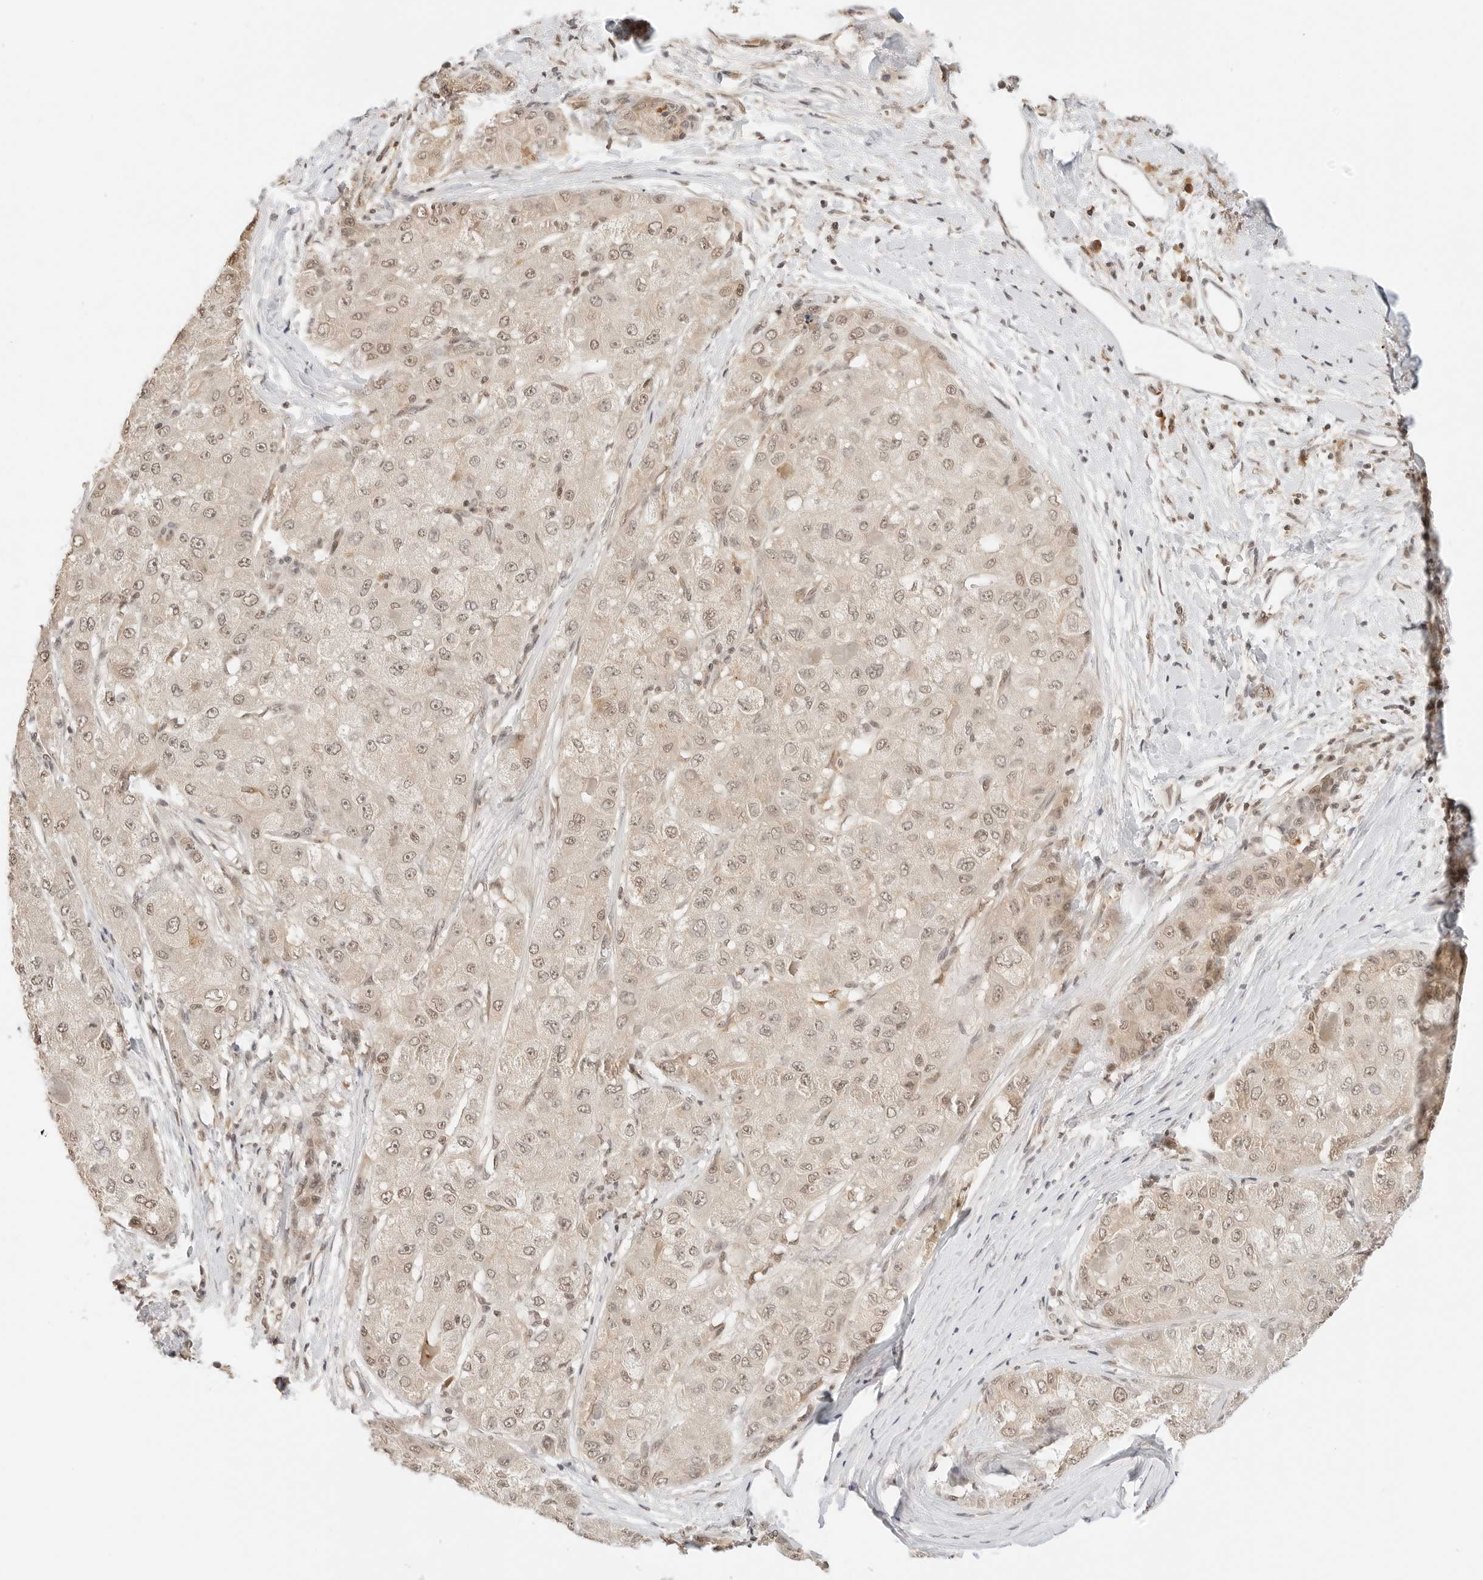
{"staining": {"intensity": "weak", "quantity": ">75%", "location": "nuclear"}, "tissue": "liver cancer", "cell_type": "Tumor cells", "image_type": "cancer", "snomed": [{"axis": "morphology", "description": "Carcinoma, Hepatocellular, NOS"}, {"axis": "topography", "description": "Liver"}], "caption": "Immunohistochemical staining of human liver hepatocellular carcinoma demonstrates low levels of weak nuclear protein positivity in approximately >75% of tumor cells.", "gene": "SEPTIN4", "patient": {"sex": "male", "age": 80}}